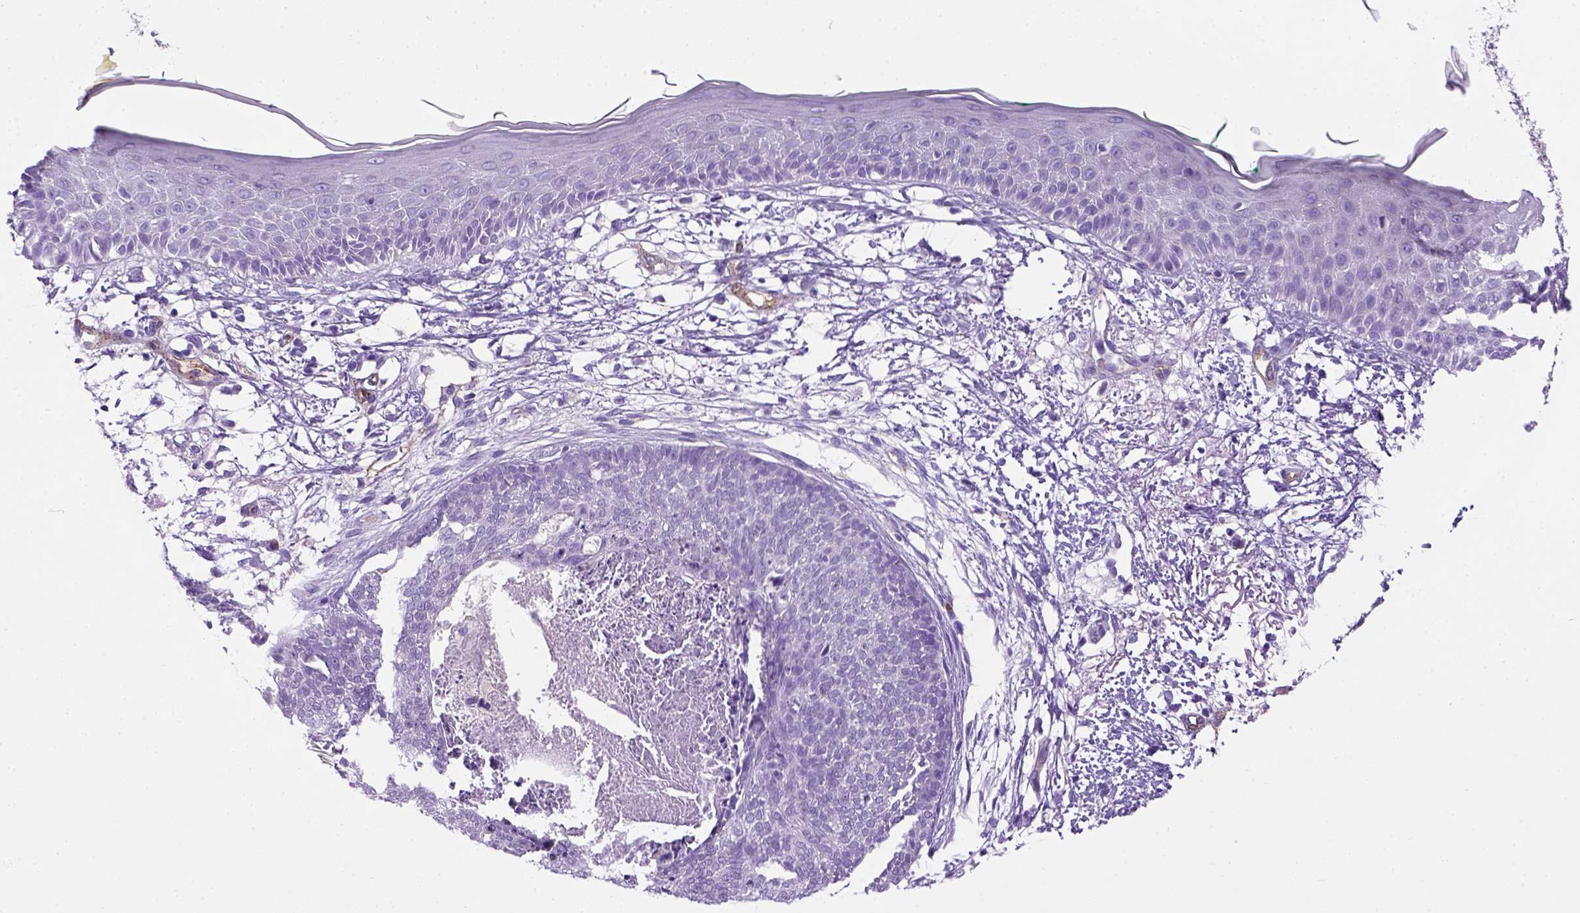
{"staining": {"intensity": "negative", "quantity": "none", "location": "none"}, "tissue": "skin cancer", "cell_type": "Tumor cells", "image_type": "cancer", "snomed": [{"axis": "morphology", "description": "Normal tissue, NOS"}, {"axis": "morphology", "description": "Basal cell carcinoma"}, {"axis": "topography", "description": "Skin"}], "caption": "This is an immunohistochemistry (IHC) photomicrograph of human skin basal cell carcinoma. There is no expression in tumor cells.", "gene": "VWF", "patient": {"sex": "male", "age": 84}}